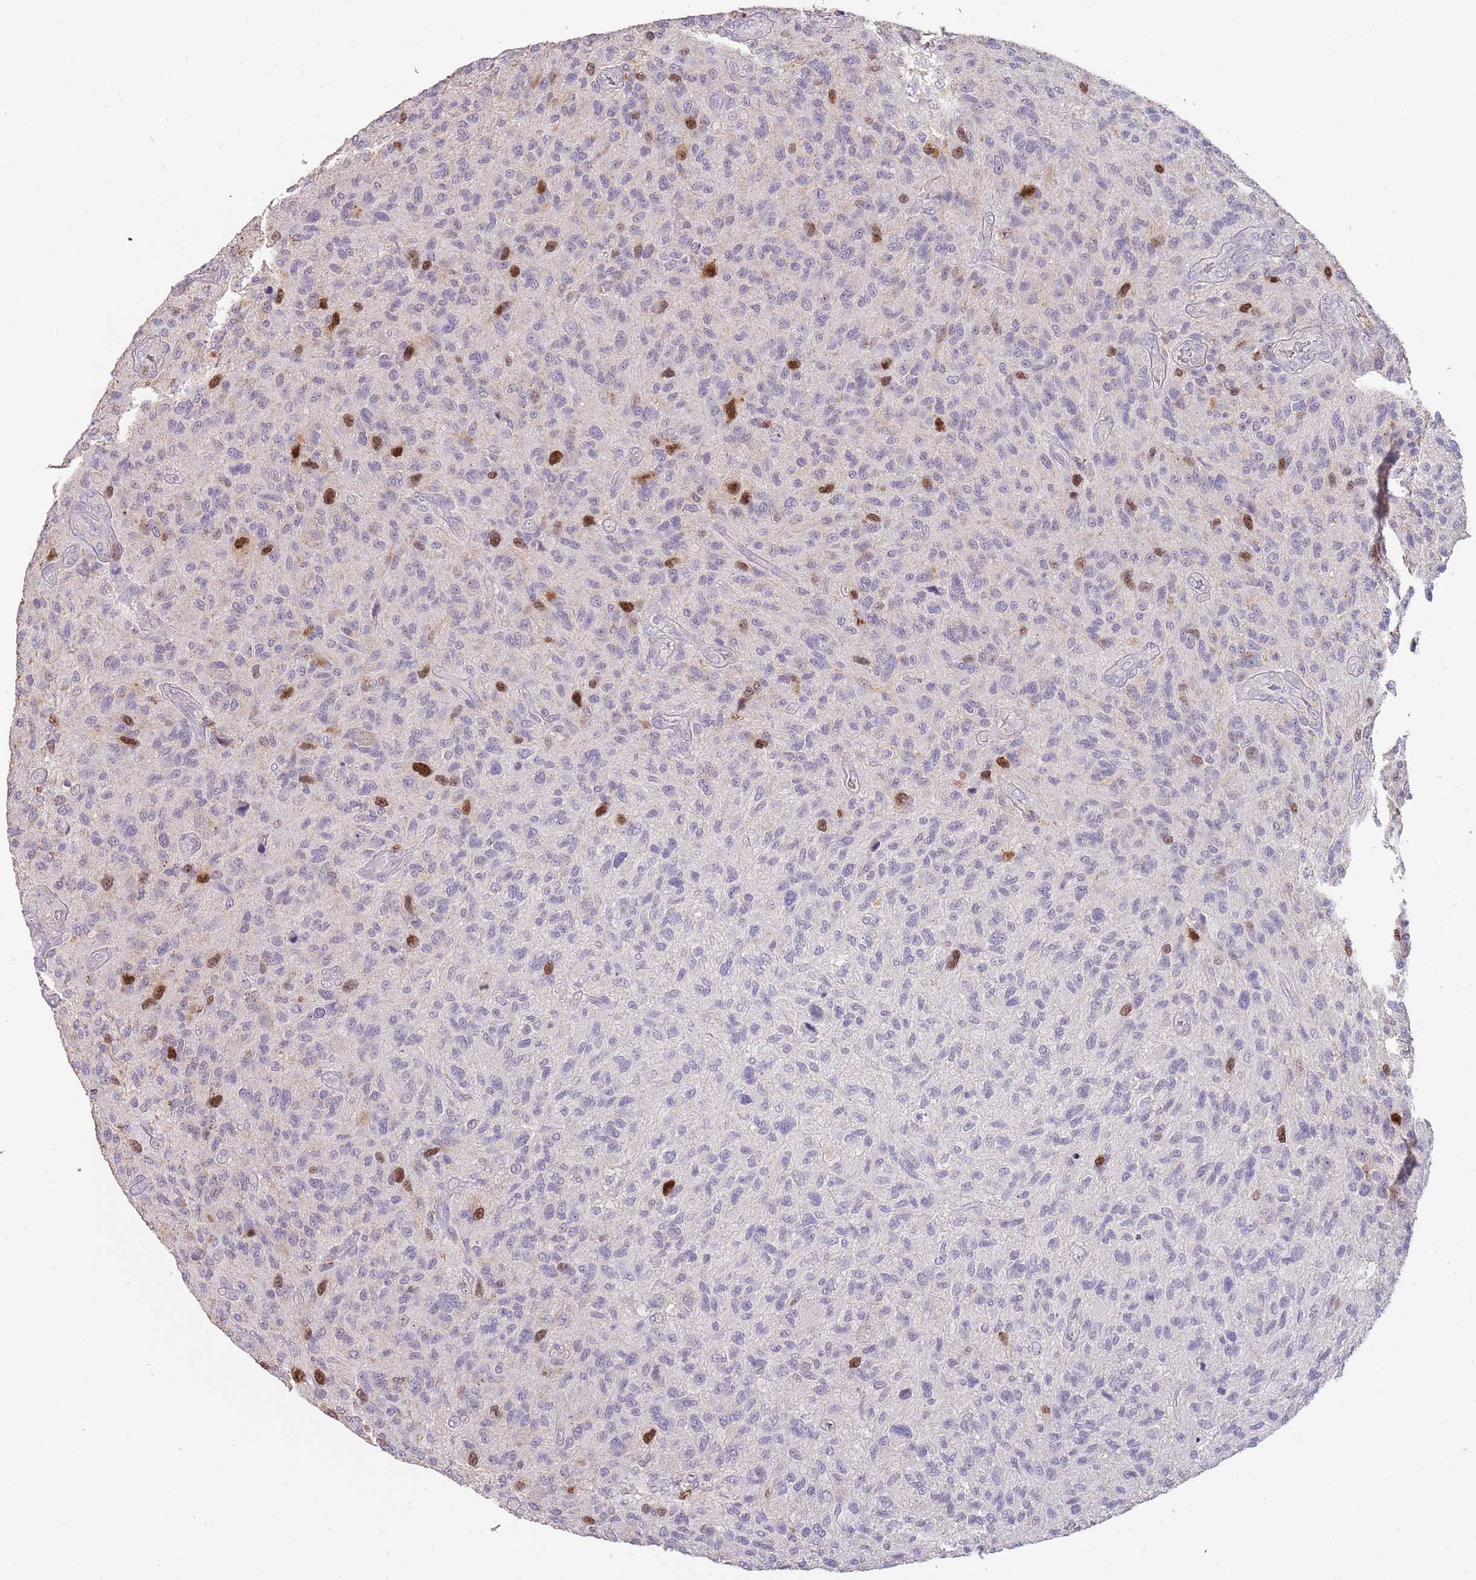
{"staining": {"intensity": "strong", "quantity": "<25%", "location": "nuclear"}, "tissue": "glioma", "cell_type": "Tumor cells", "image_type": "cancer", "snomed": [{"axis": "morphology", "description": "Glioma, malignant, High grade"}, {"axis": "topography", "description": "Brain"}], "caption": "A brown stain labels strong nuclear positivity of a protein in glioma tumor cells.", "gene": "PIMREG", "patient": {"sex": "male", "age": 47}}